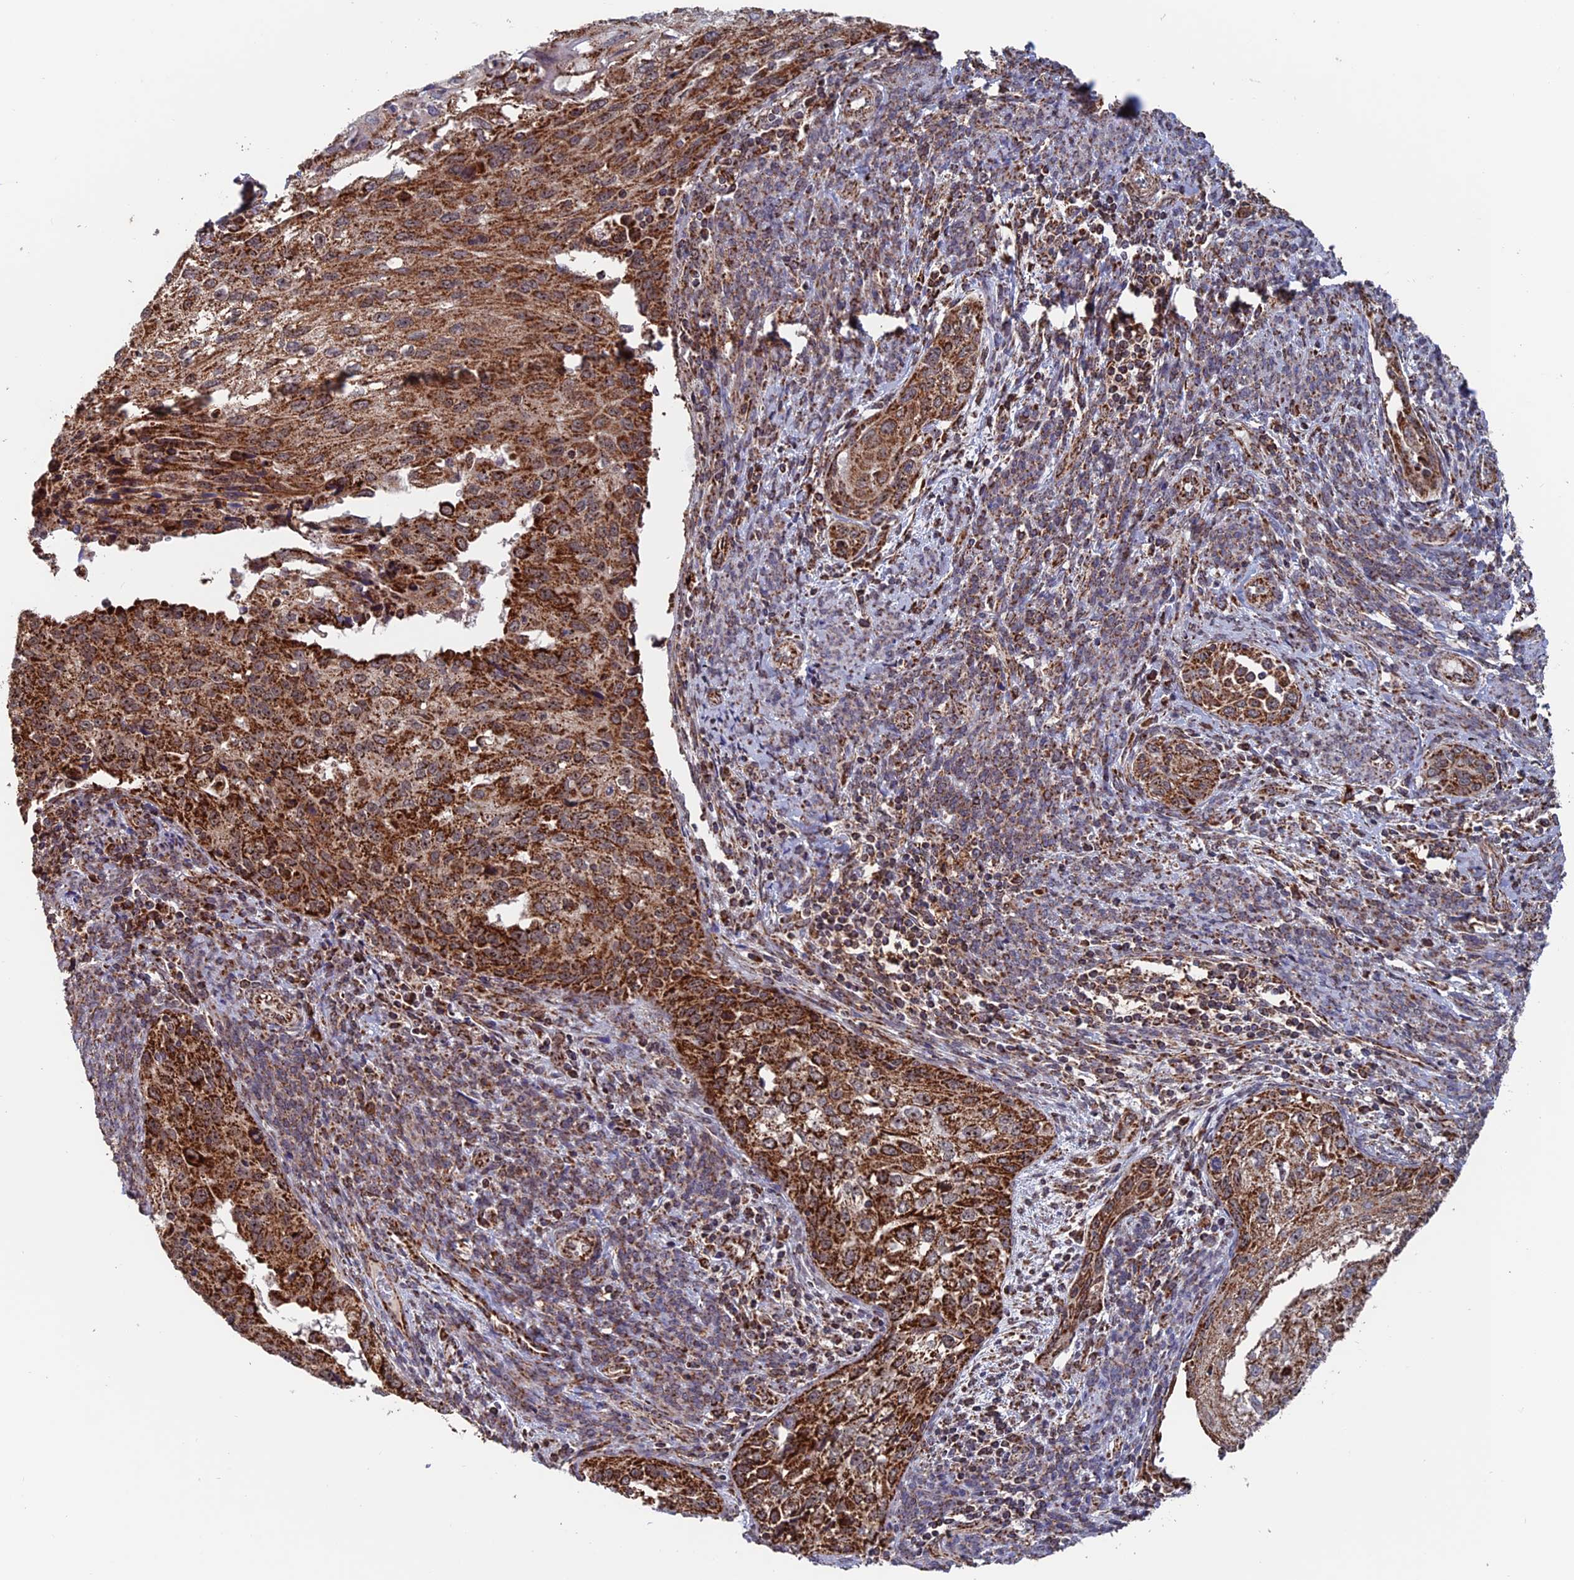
{"staining": {"intensity": "strong", "quantity": ">75%", "location": "cytoplasmic/membranous"}, "tissue": "cervical cancer", "cell_type": "Tumor cells", "image_type": "cancer", "snomed": [{"axis": "morphology", "description": "Squamous cell carcinoma, NOS"}, {"axis": "topography", "description": "Cervix"}], "caption": "Protein analysis of squamous cell carcinoma (cervical) tissue shows strong cytoplasmic/membranous positivity in approximately >75% of tumor cells. (IHC, brightfield microscopy, high magnification).", "gene": "DTYMK", "patient": {"sex": "female", "age": 67}}